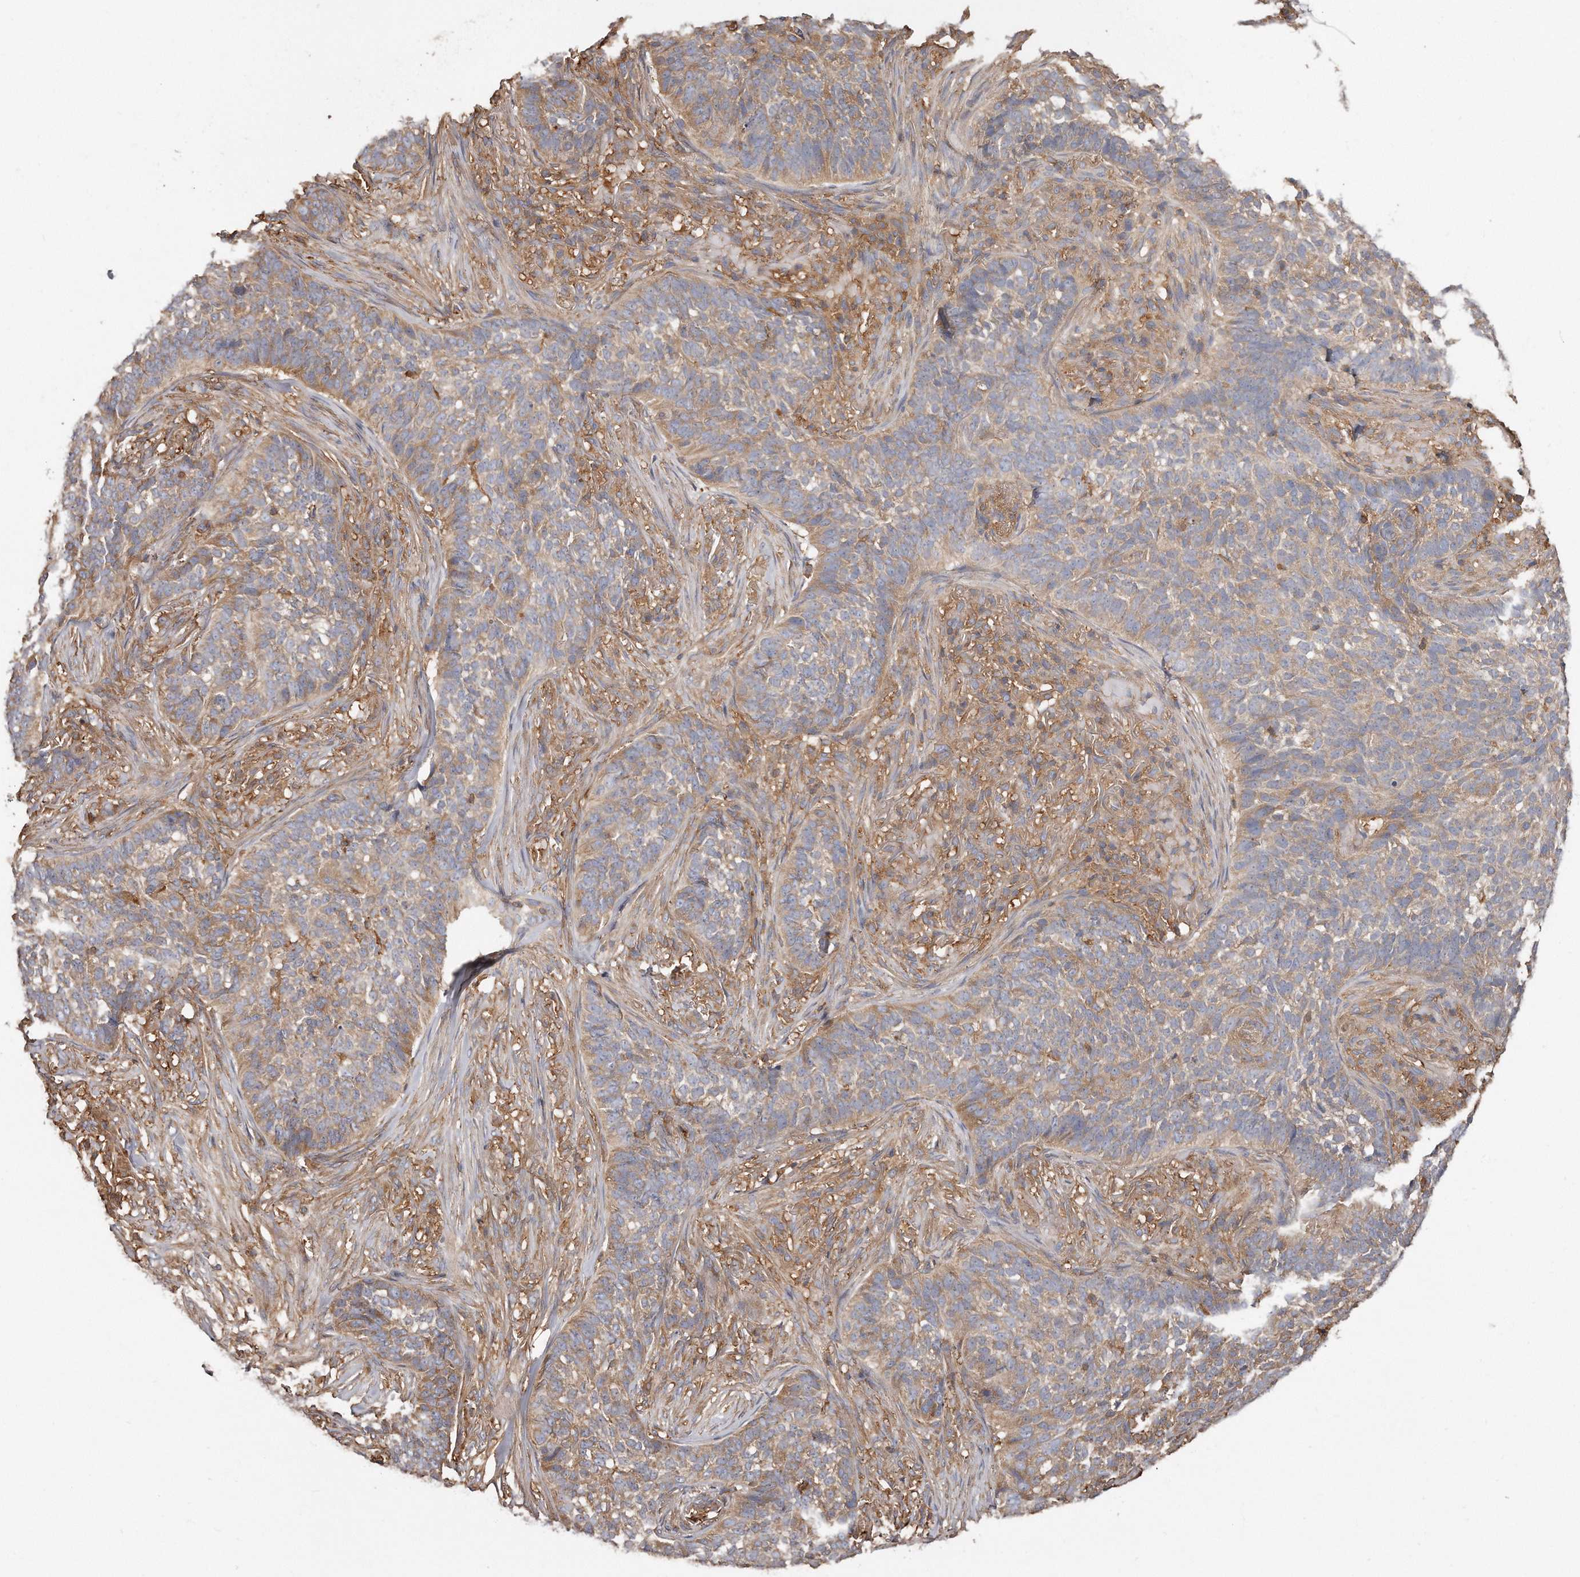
{"staining": {"intensity": "negative", "quantity": "none", "location": "none"}, "tissue": "skin cancer", "cell_type": "Tumor cells", "image_type": "cancer", "snomed": [{"axis": "morphology", "description": "Basal cell carcinoma"}, {"axis": "topography", "description": "Skin"}], "caption": "High magnification brightfield microscopy of skin cancer (basal cell carcinoma) stained with DAB (3,3'-diaminobenzidine) (brown) and counterstained with hematoxylin (blue): tumor cells show no significant positivity. Nuclei are stained in blue.", "gene": "CAP1", "patient": {"sex": "male", "age": 85}}